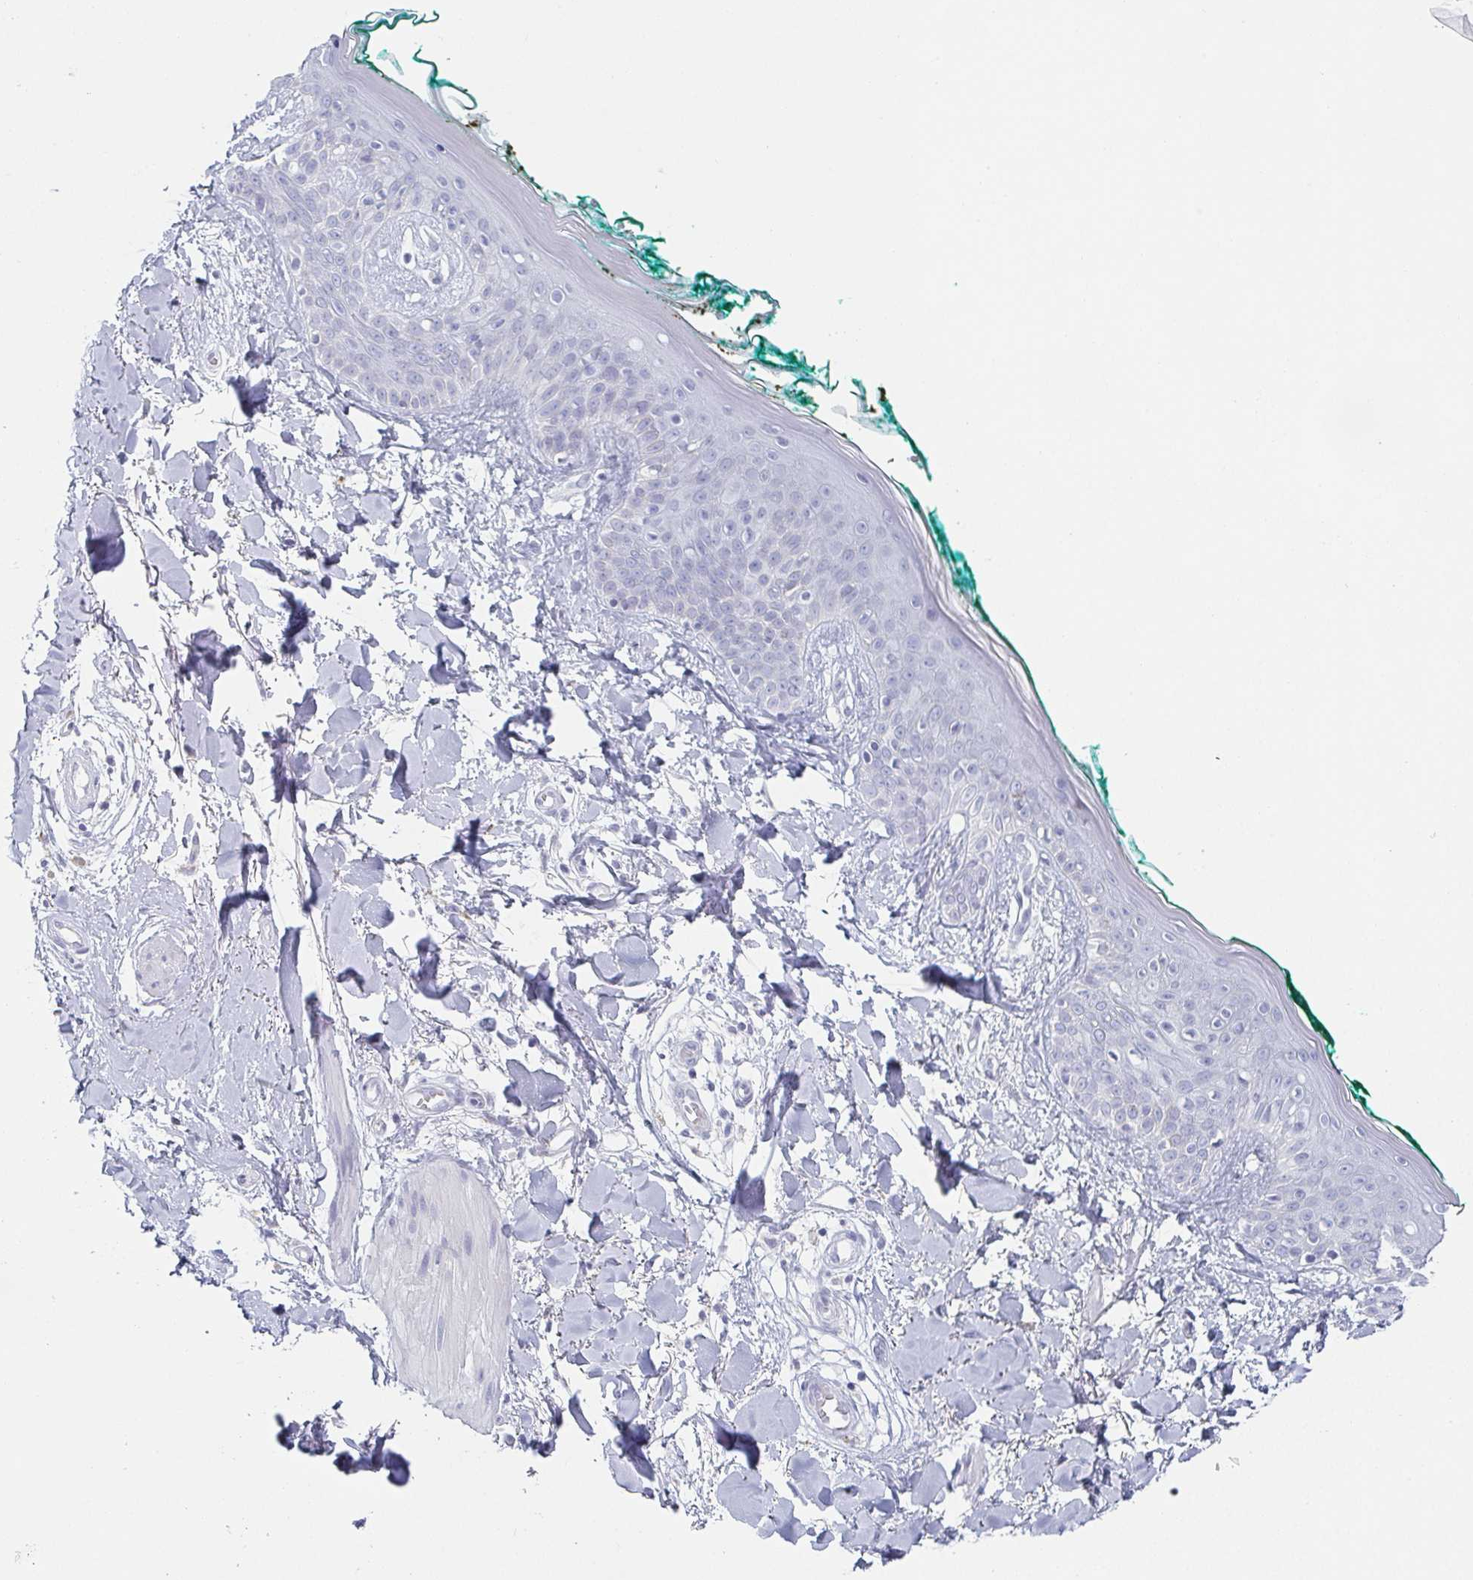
{"staining": {"intensity": "negative", "quantity": "none", "location": "none"}, "tissue": "skin", "cell_type": "Fibroblasts", "image_type": "normal", "snomed": [{"axis": "morphology", "description": "Normal tissue, NOS"}, {"axis": "topography", "description": "Skin"}], "caption": "Normal skin was stained to show a protein in brown. There is no significant staining in fibroblasts. (Immunohistochemistry, brightfield microscopy, high magnification).", "gene": "PRR27", "patient": {"sex": "female", "age": 34}}